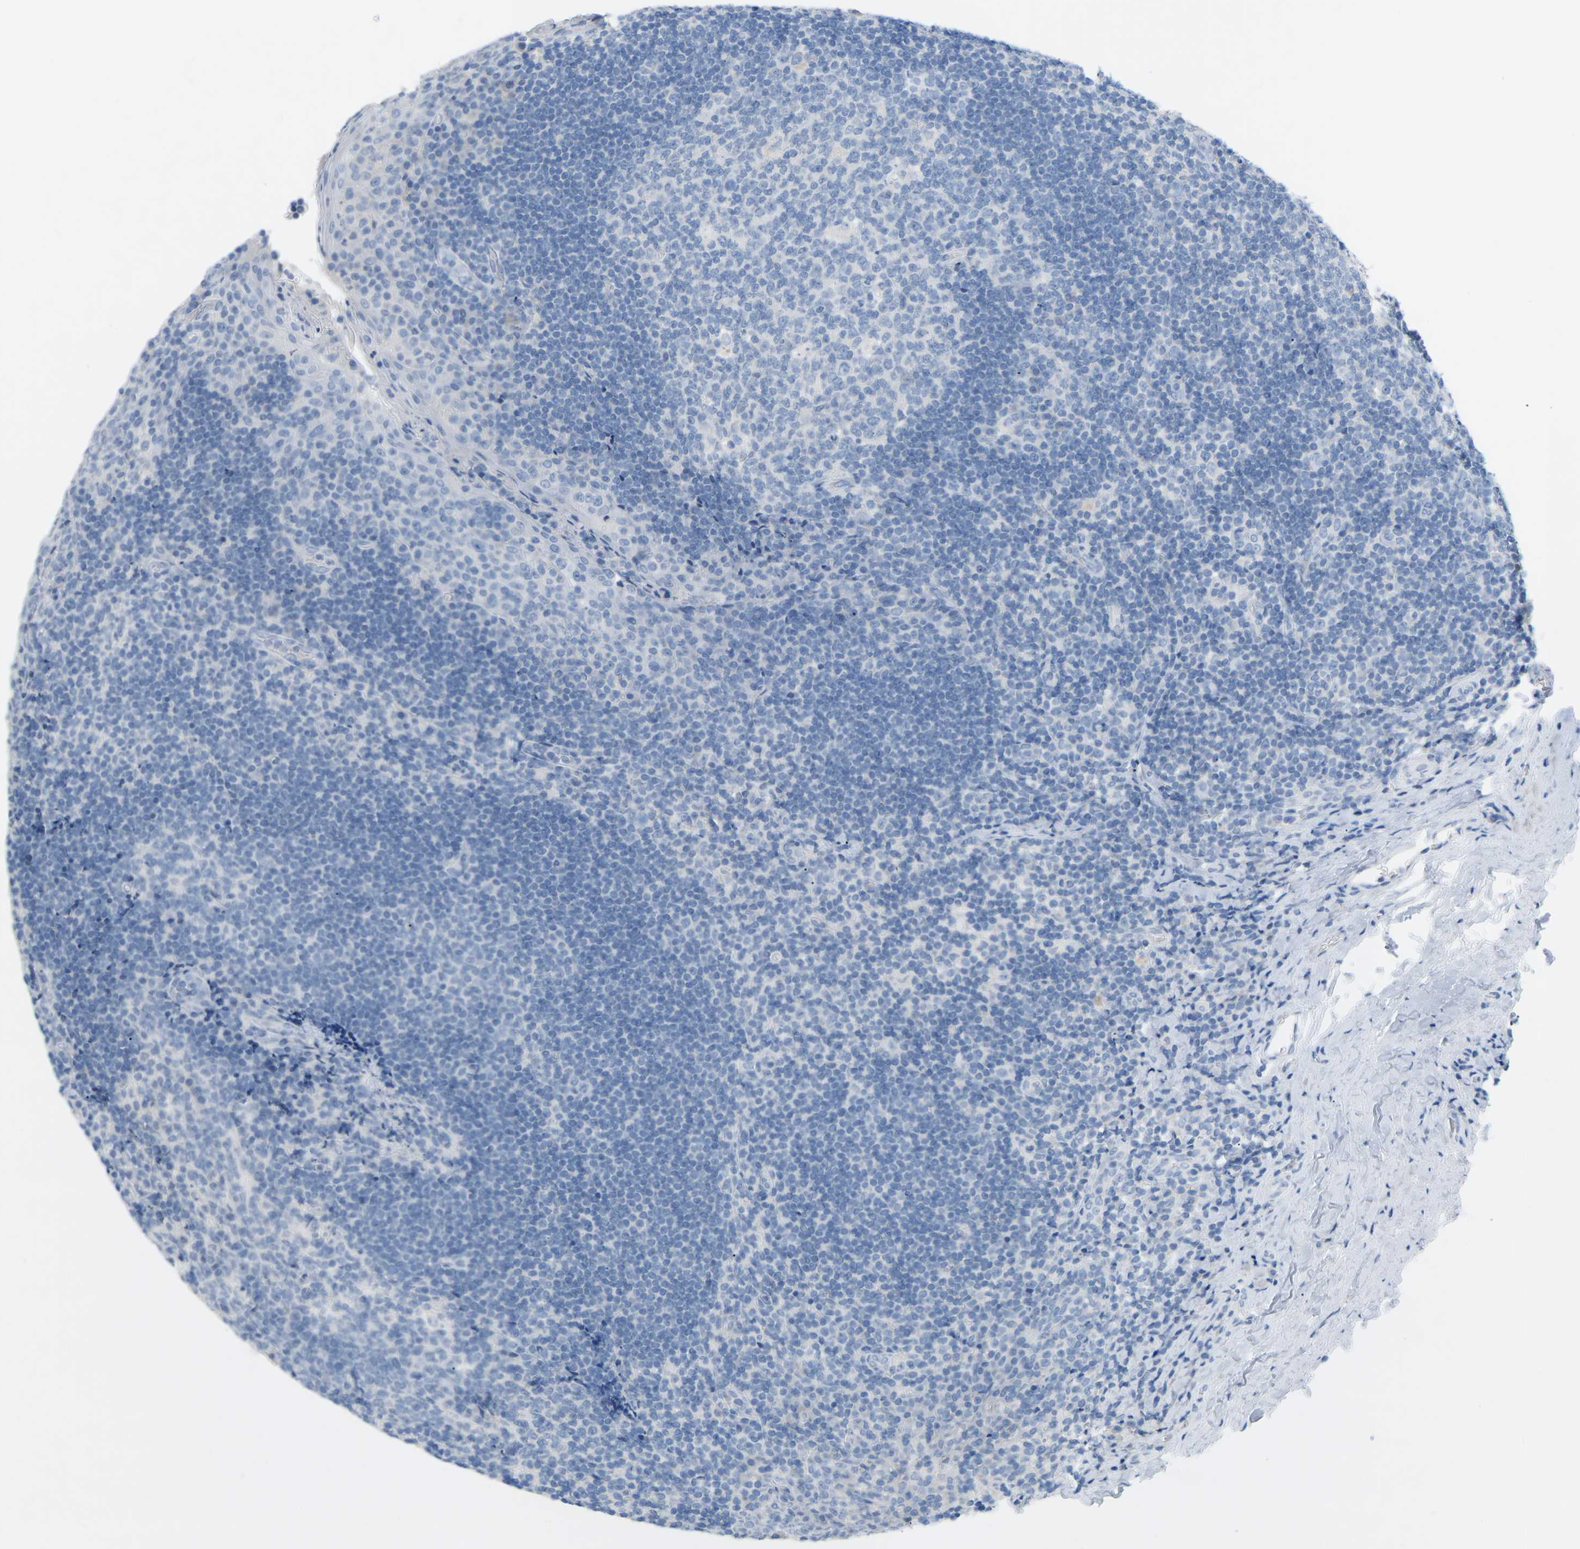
{"staining": {"intensity": "negative", "quantity": "none", "location": "none"}, "tissue": "tonsil", "cell_type": "Germinal center cells", "image_type": "normal", "snomed": [{"axis": "morphology", "description": "Normal tissue, NOS"}, {"axis": "topography", "description": "Tonsil"}], "caption": "Human tonsil stained for a protein using IHC reveals no staining in germinal center cells.", "gene": "HBG2", "patient": {"sex": "male", "age": 17}}